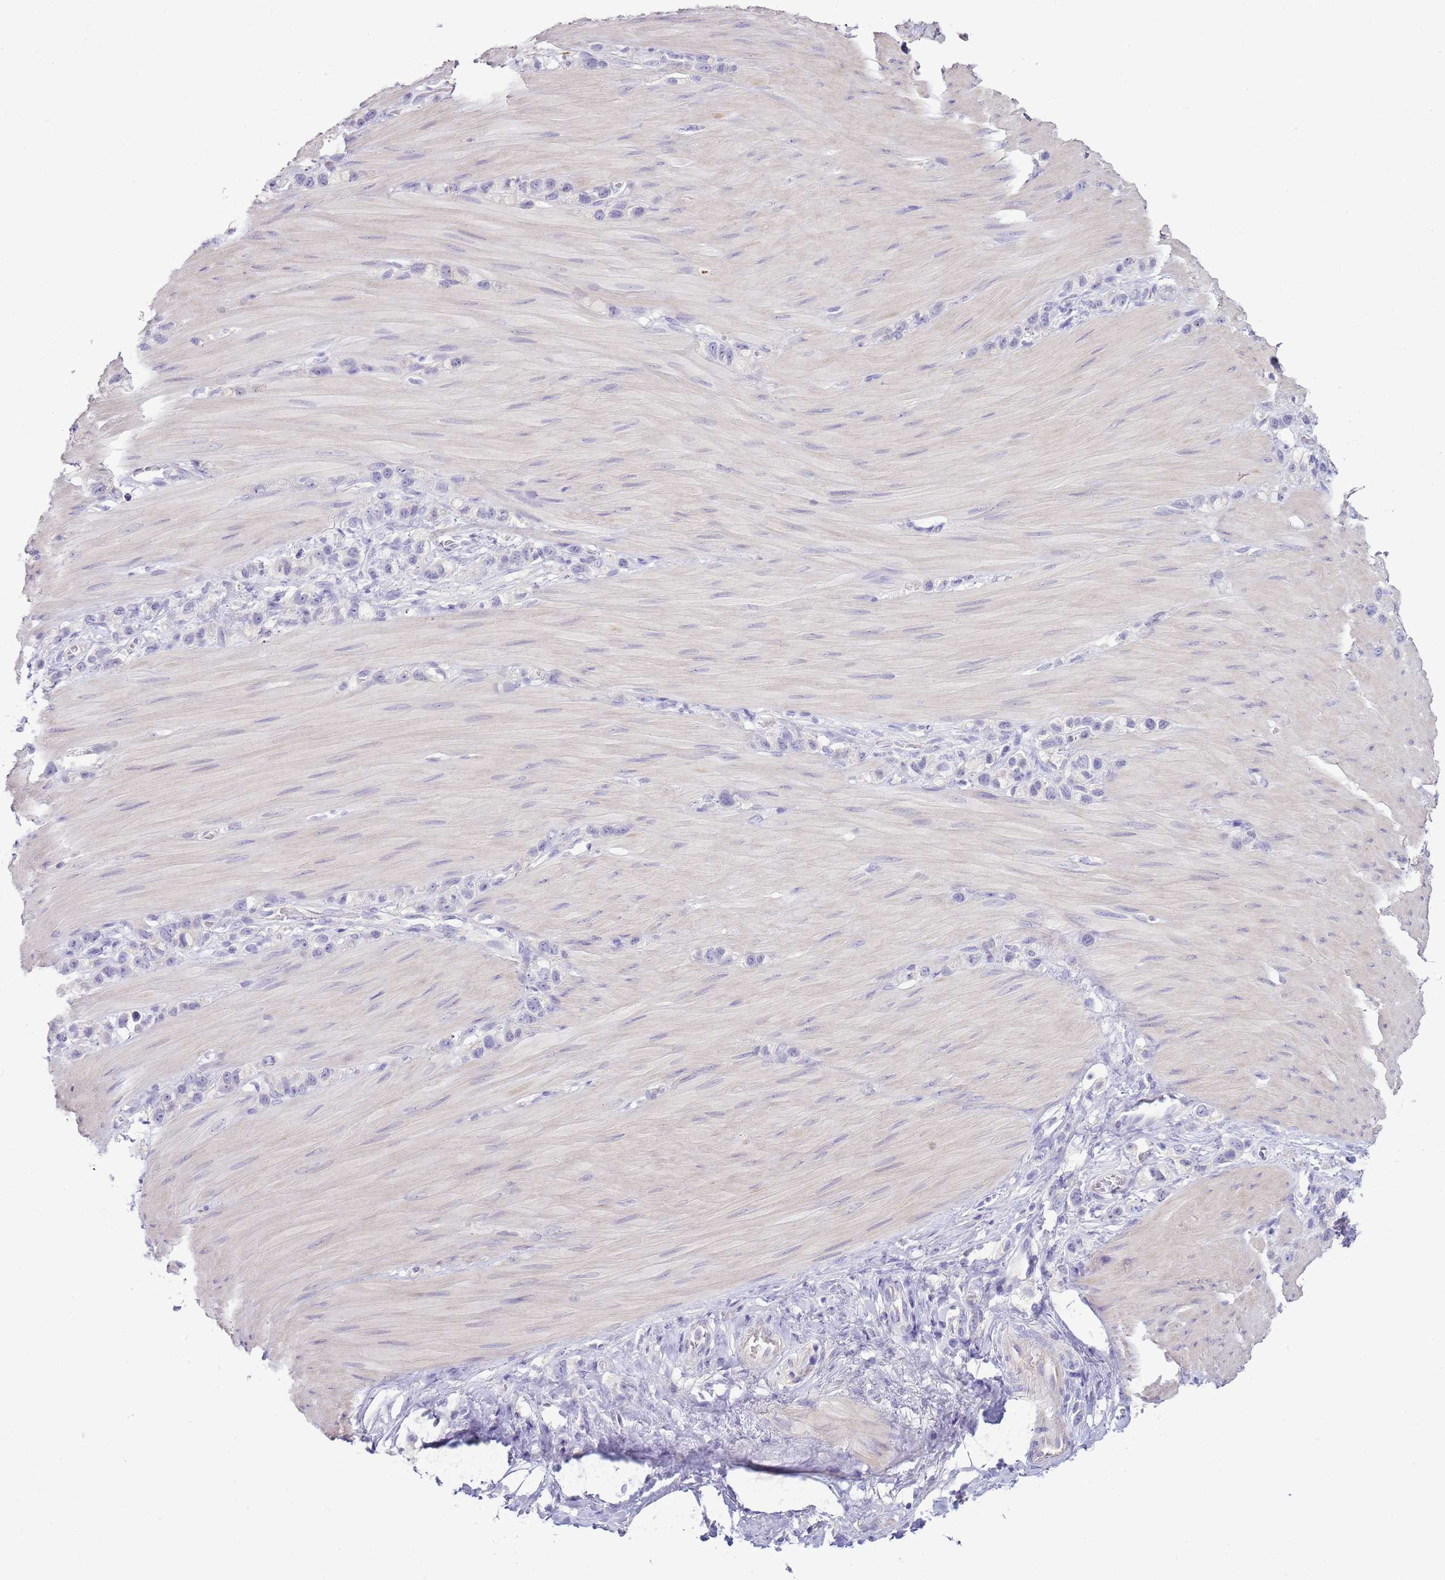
{"staining": {"intensity": "negative", "quantity": "none", "location": "none"}, "tissue": "stomach cancer", "cell_type": "Tumor cells", "image_type": "cancer", "snomed": [{"axis": "morphology", "description": "Adenocarcinoma, NOS"}, {"axis": "topography", "description": "Stomach"}], "caption": "Tumor cells are negative for protein expression in human adenocarcinoma (stomach).", "gene": "IL2RG", "patient": {"sex": "female", "age": 65}}